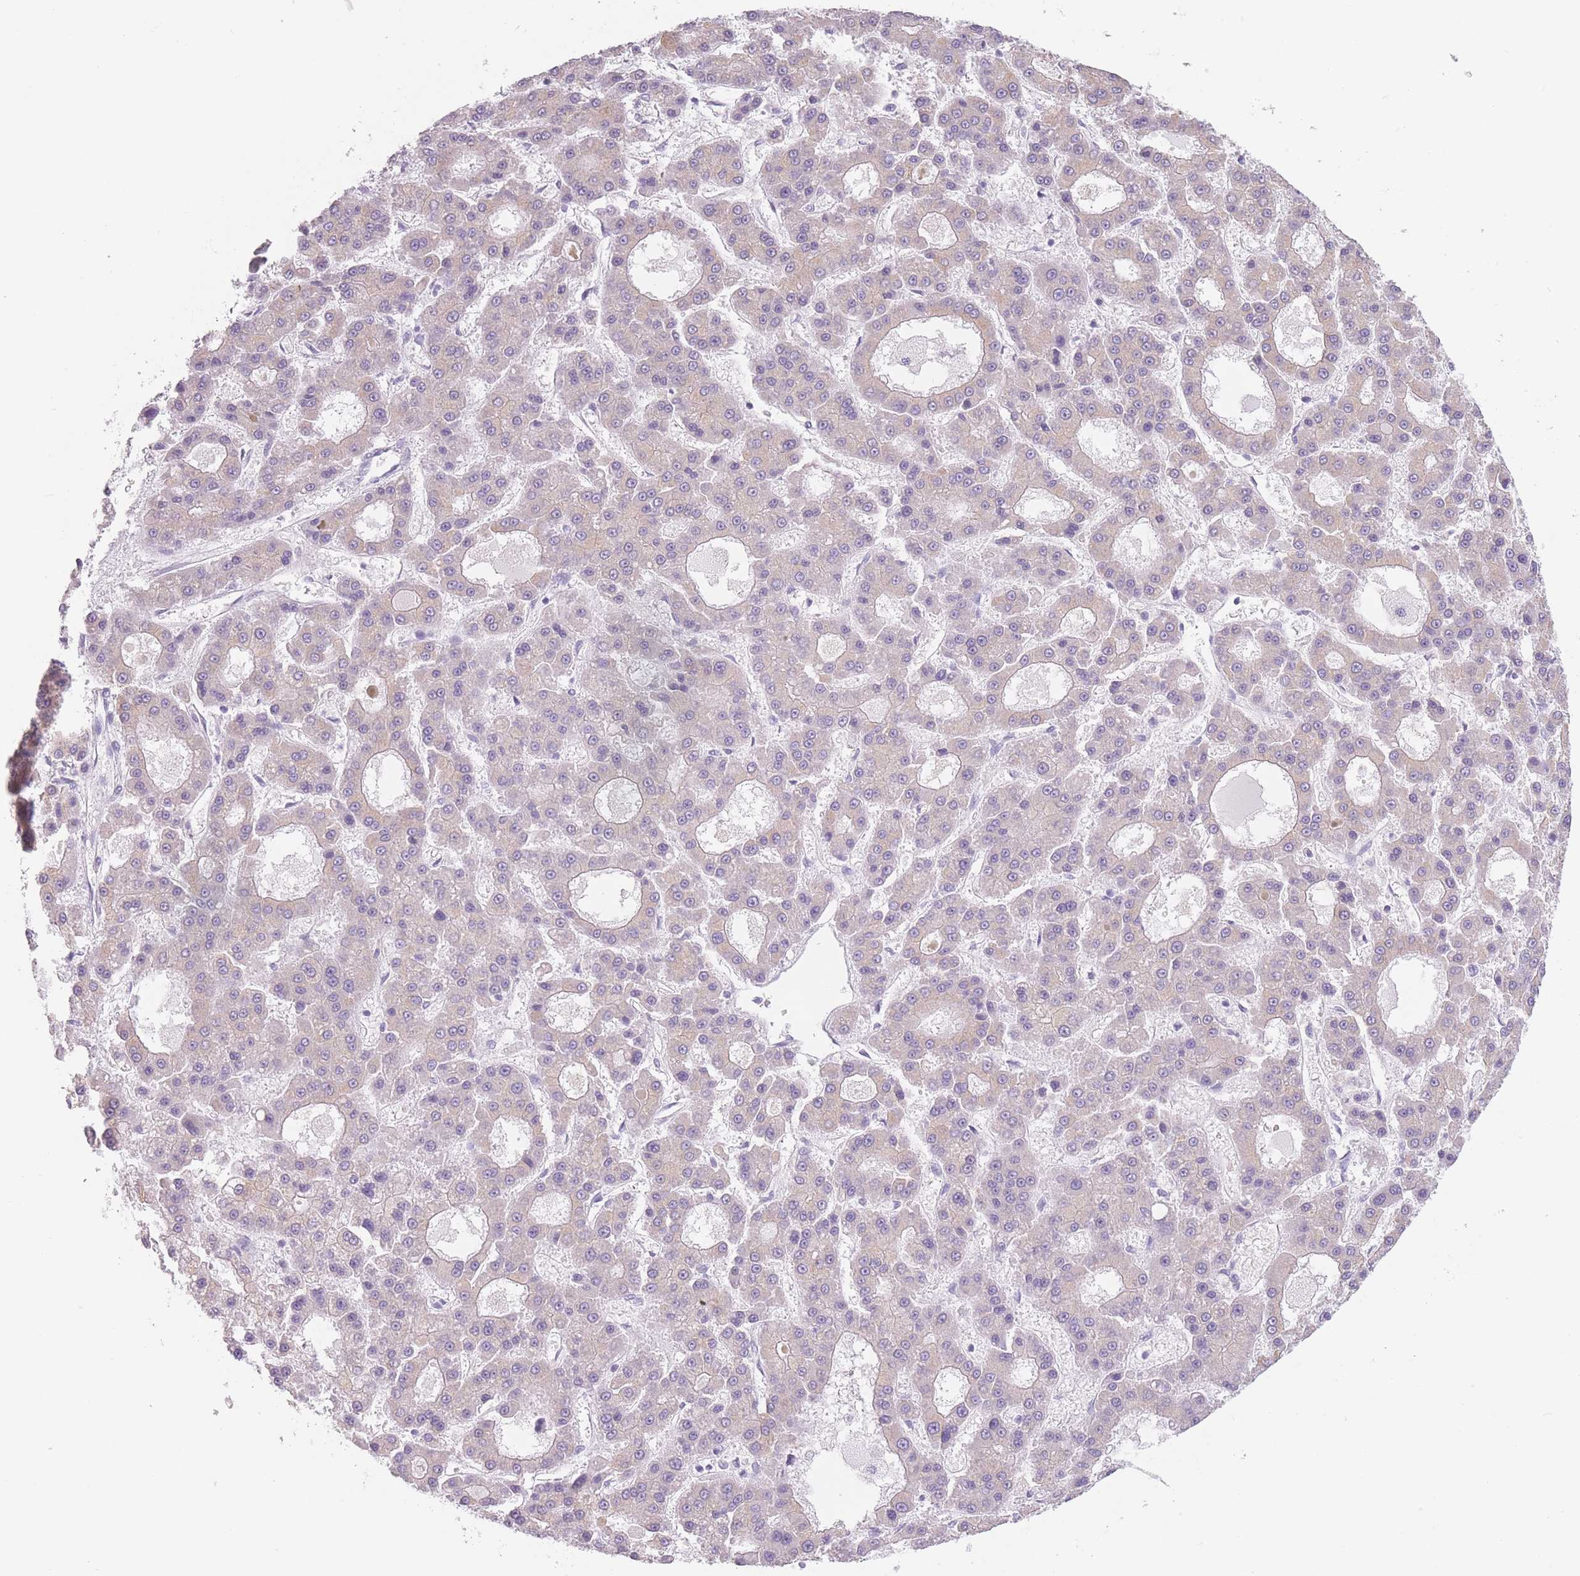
{"staining": {"intensity": "negative", "quantity": "none", "location": "none"}, "tissue": "liver cancer", "cell_type": "Tumor cells", "image_type": "cancer", "snomed": [{"axis": "morphology", "description": "Carcinoma, Hepatocellular, NOS"}, {"axis": "topography", "description": "Liver"}], "caption": "Photomicrograph shows no protein expression in tumor cells of hepatocellular carcinoma (liver) tissue. The staining is performed using DAB brown chromogen with nuclei counter-stained in using hematoxylin.", "gene": "TMEM236", "patient": {"sex": "male", "age": 70}}